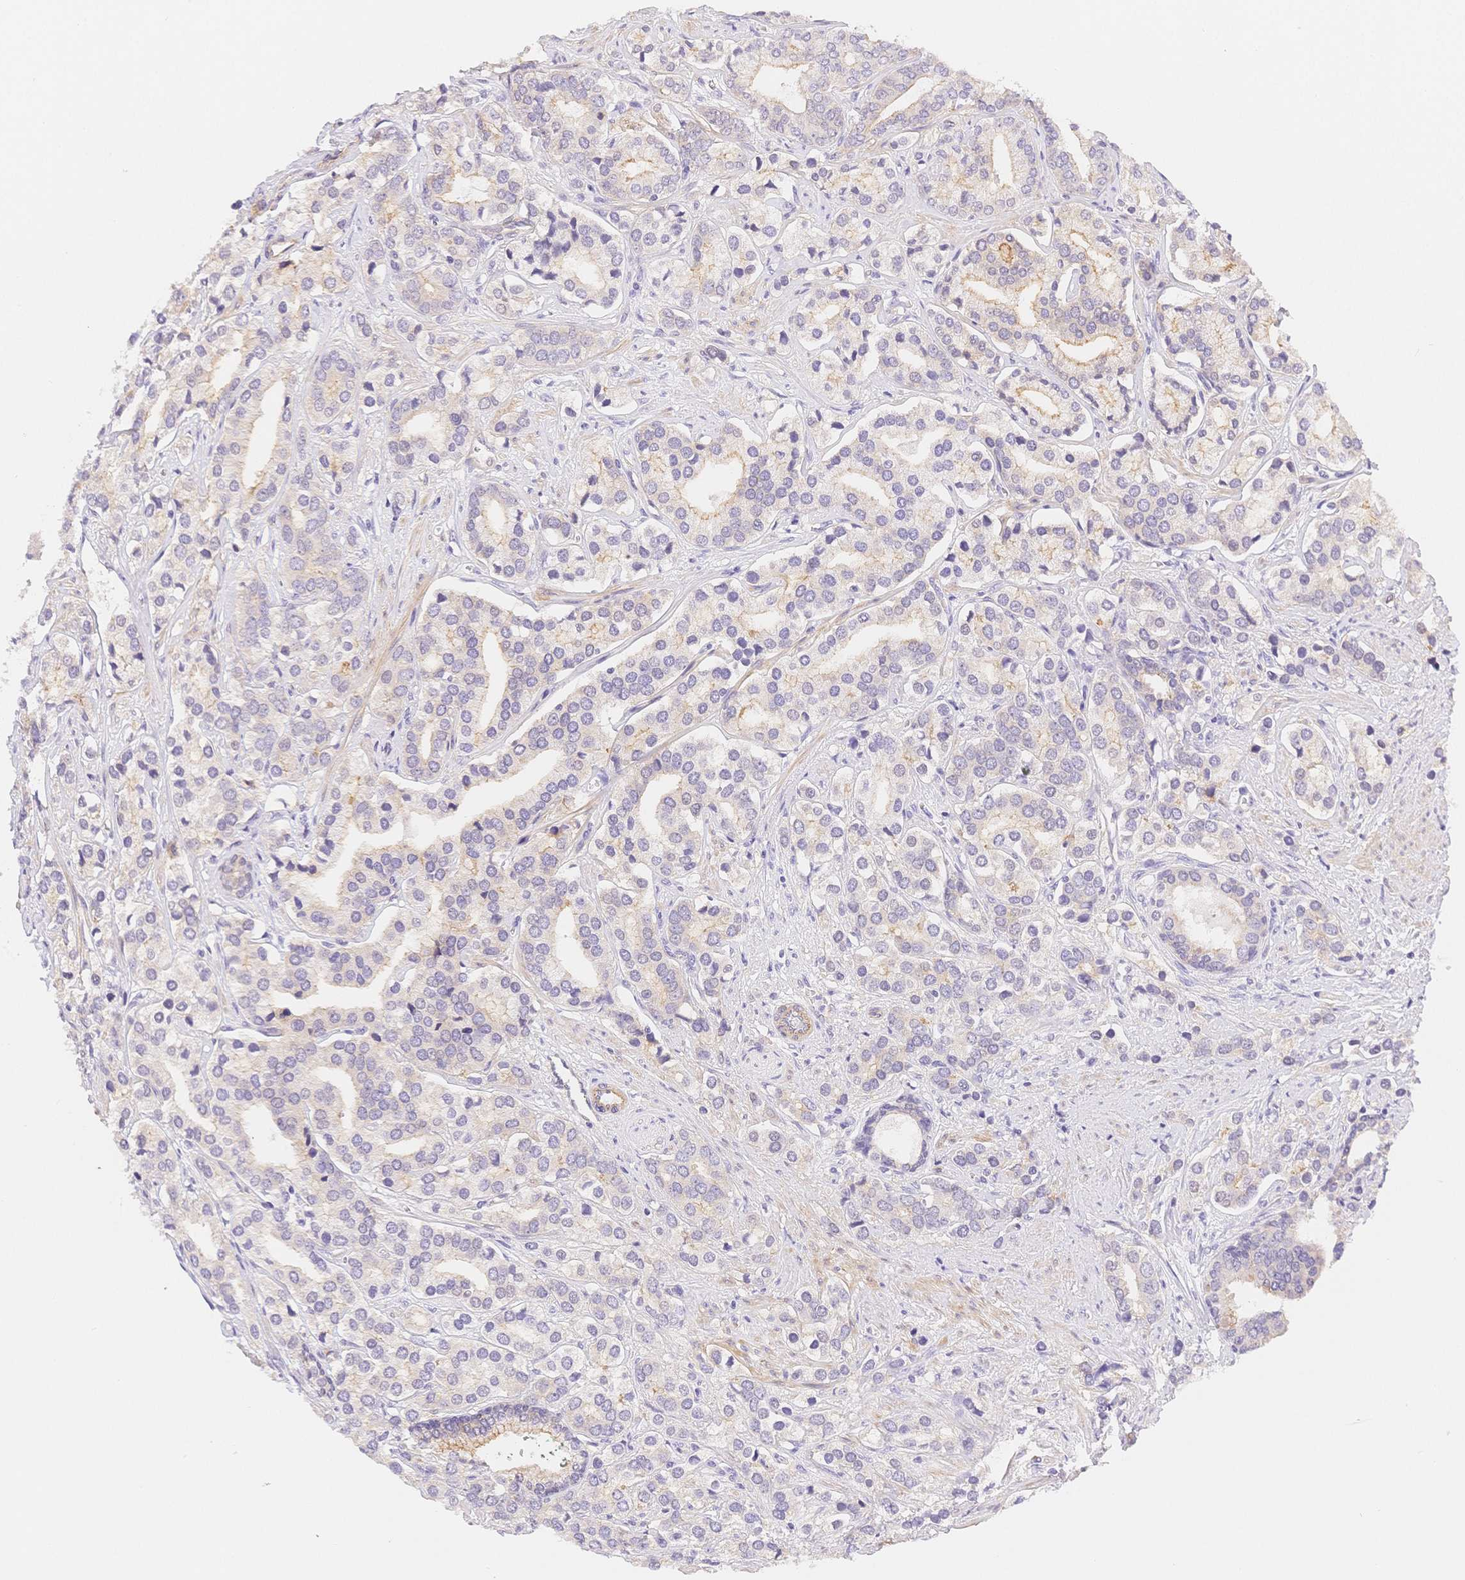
{"staining": {"intensity": "moderate", "quantity": "<25%", "location": "cytoplasmic/membranous"}, "tissue": "prostate cancer", "cell_type": "Tumor cells", "image_type": "cancer", "snomed": [{"axis": "morphology", "description": "Adenocarcinoma, High grade"}, {"axis": "topography", "description": "Prostate"}], "caption": "This photomicrograph displays immunohistochemistry (IHC) staining of prostate cancer, with low moderate cytoplasmic/membranous staining in about <25% of tumor cells.", "gene": "CSN1S1", "patient": {"sex": "male", "age": 58}}